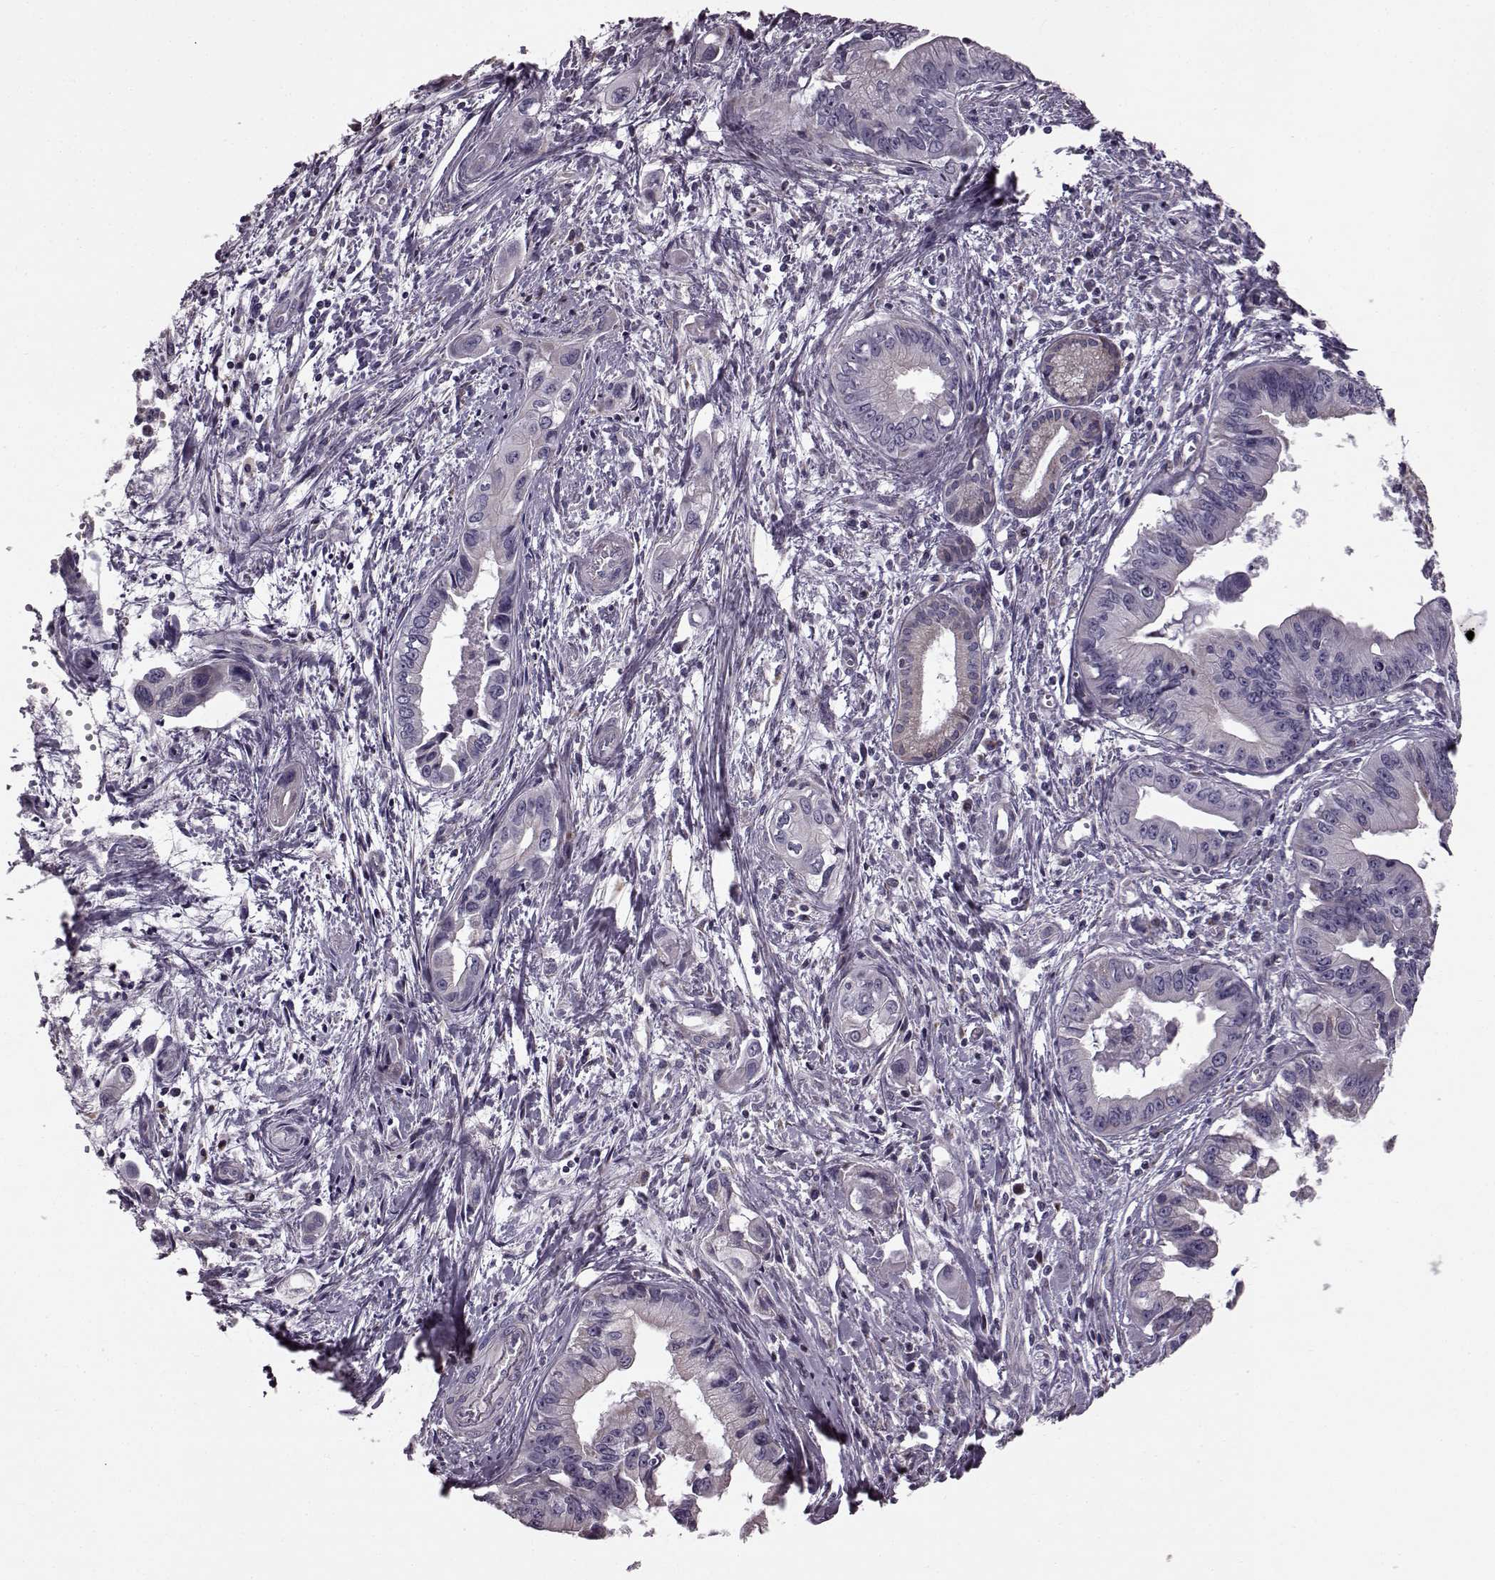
{"staining": {"intensity": "negative", "quantity": "none", "location": "none"}, "tissue": "pancreatic cancer", "cell_type": "Tumor cells", "image_type": "cancer", "snomed": [{"axis": "morphology", "description": "Adenocarcinoma, NOS"}, {"axis": "topography", "description": "Pancreas"}], "caption": "Adenocarcinoma (pancreatic) was stained to show a protein in brown. There is no significant positivity in tumor cells.", "gene": "FAM8A1", "patient": {"sex": "male", "age": 60}}